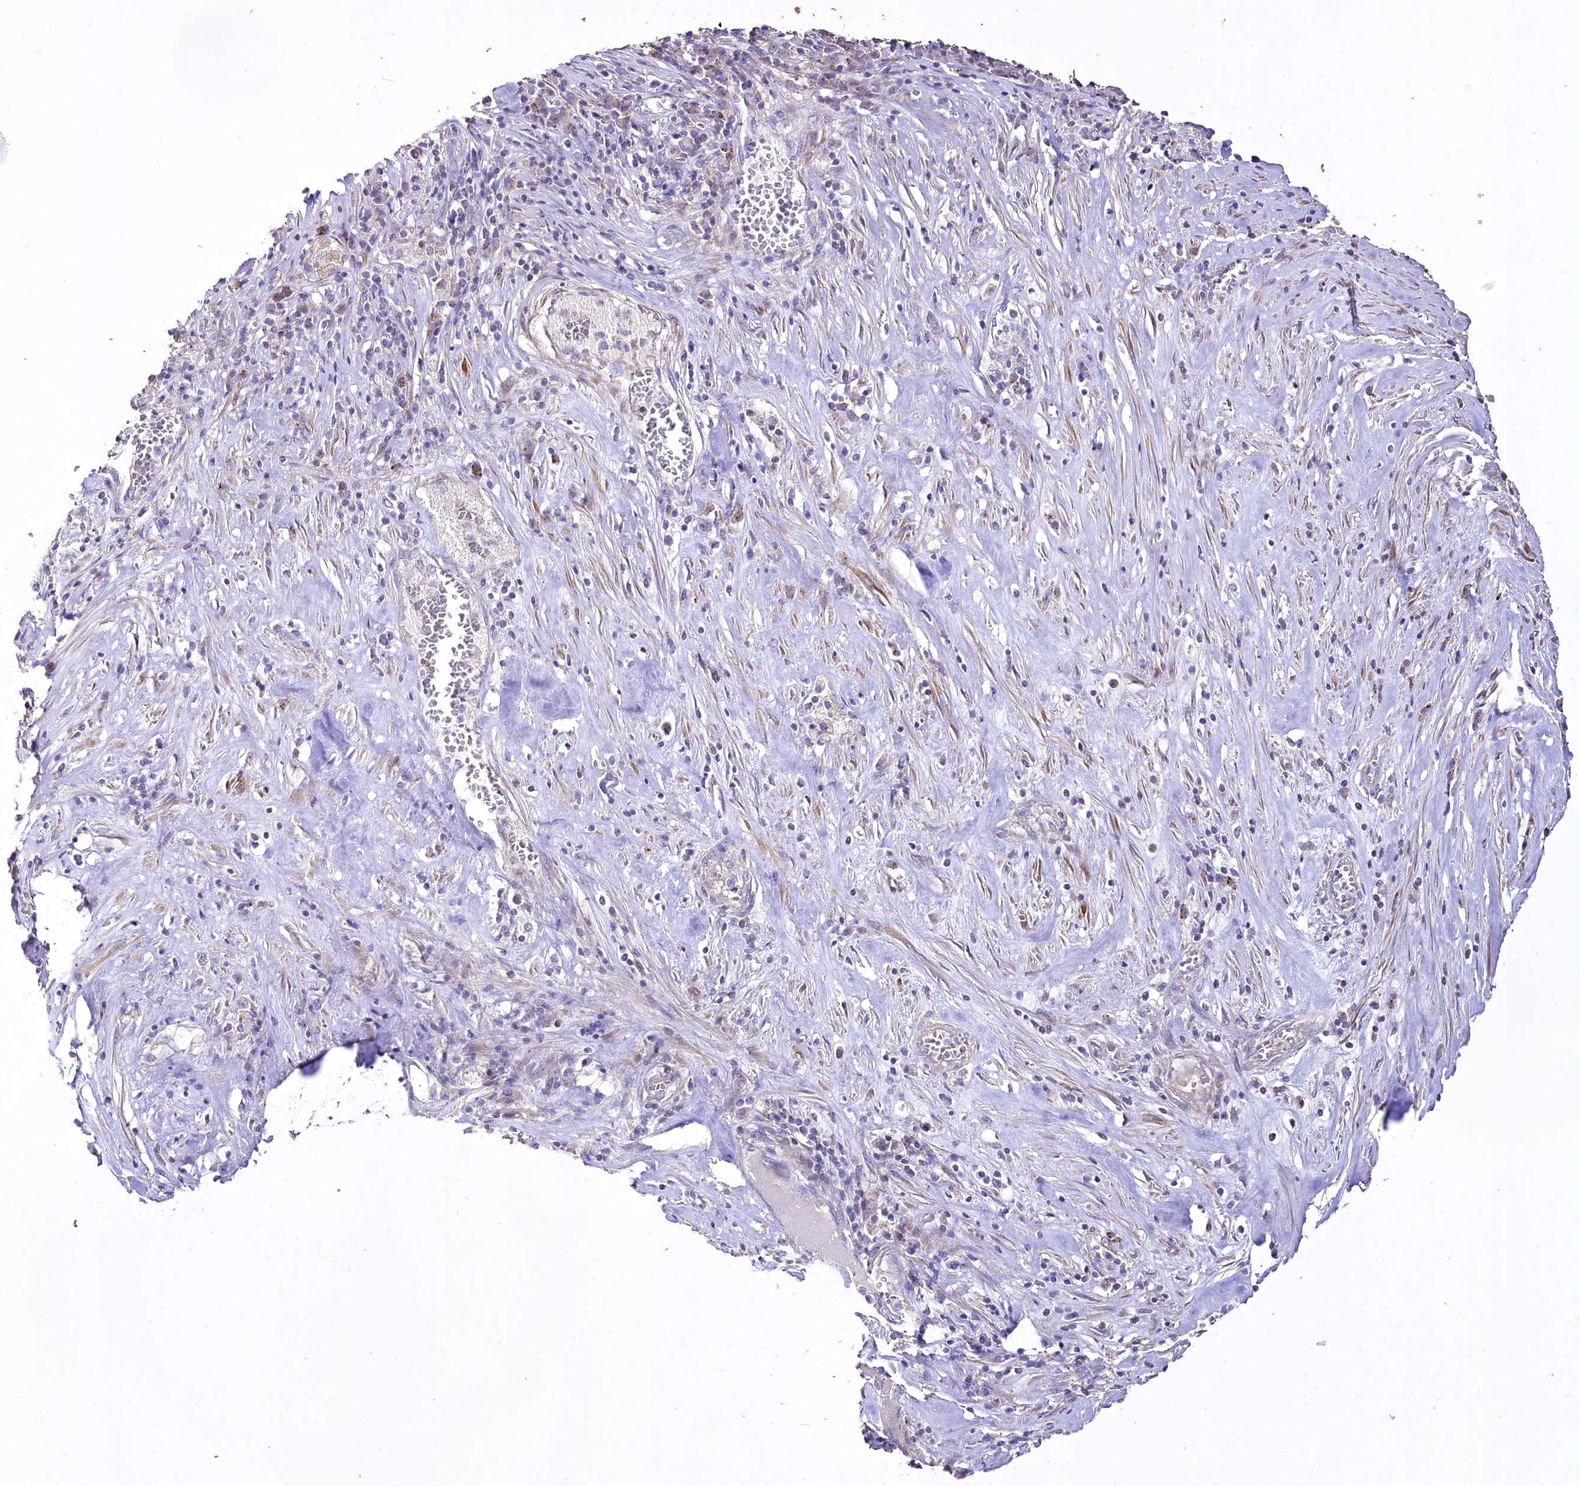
{"staining": {"intensity": "moderate", "quantity": "25%-75%", "location": "cytoplasmic/membranous"}, "tissue": "pancreatic cancer", "cell_type": "Tumor cells", "image_type": "cancer", "snomed": [{"axis": "morphology", "description": "Adenocarcinoma, NOS"}, {"axis": "topography", "description": "Pancreas"}], "caption": "Brown immunohistochemical staining in pancreatic adenocarcinoma reveals moderate cytoplasmic/membranous positivity in about 25%-75% of tumor cells.", "gene": "PTER", "patient": {"sex": "male", "age": 63}}